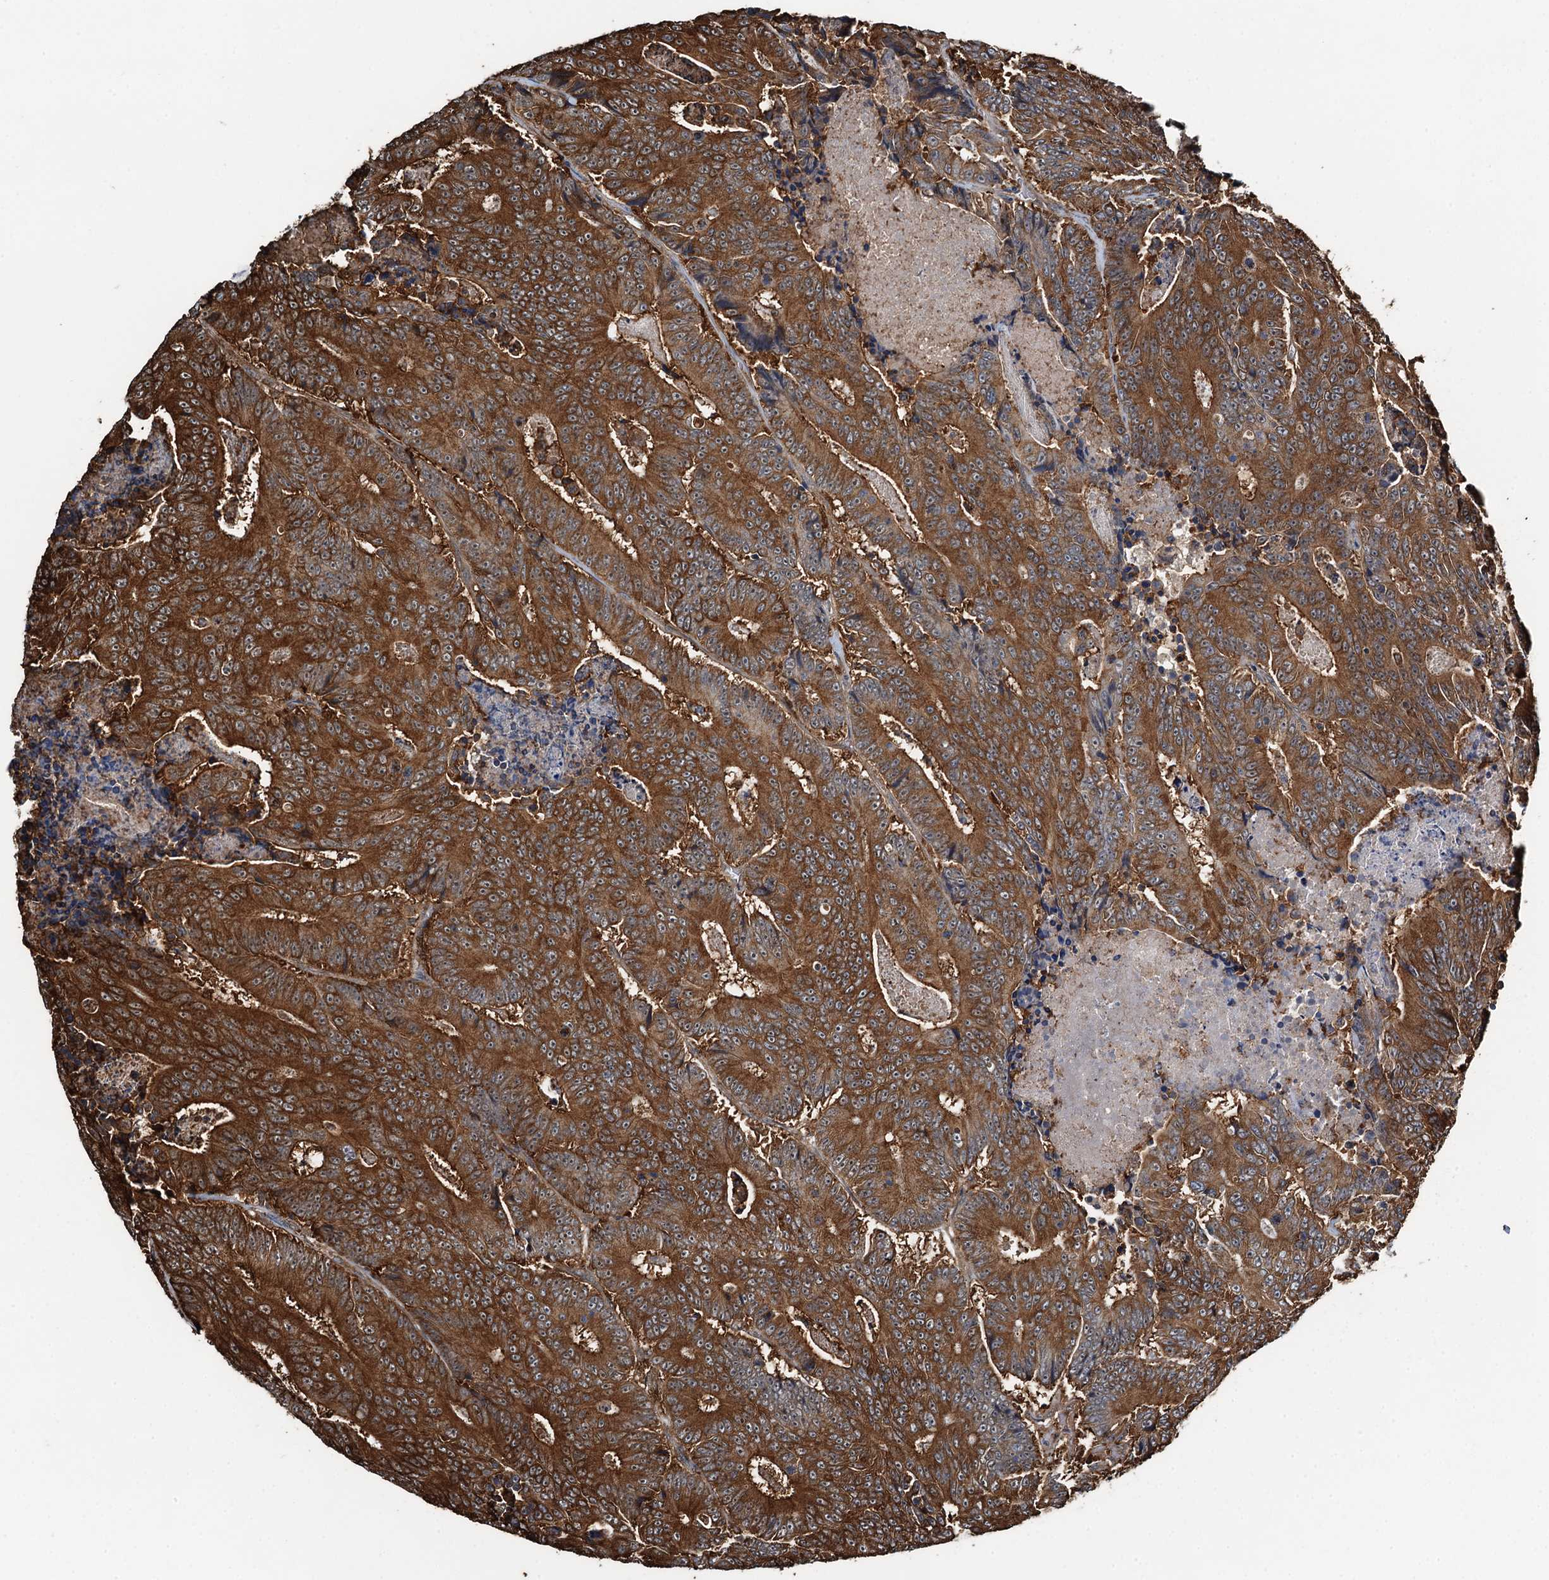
{"staining": {"intensity": "strong", "quantity": ">75%", "location": "cytoplasmic/membranous"}, "tissue": "colorectal cancer", "cell_type": "Tumor cells", "image_type": "cancer", "snomed": [{"axis": "morphology", "description": "Adenocarcinoma, NOS"}, {"axis": "topography", "description": "Colon"}], "caption": "This micrograph displays immunohistochemistry (IHC) staining of human colorectal cancer (adenocarcinoma), with high strong cytoplasmic/membranous expression in about >75% of tumor cells.", "gene": "WHAMM", "patient": {"sex": "male", "age": 83}}